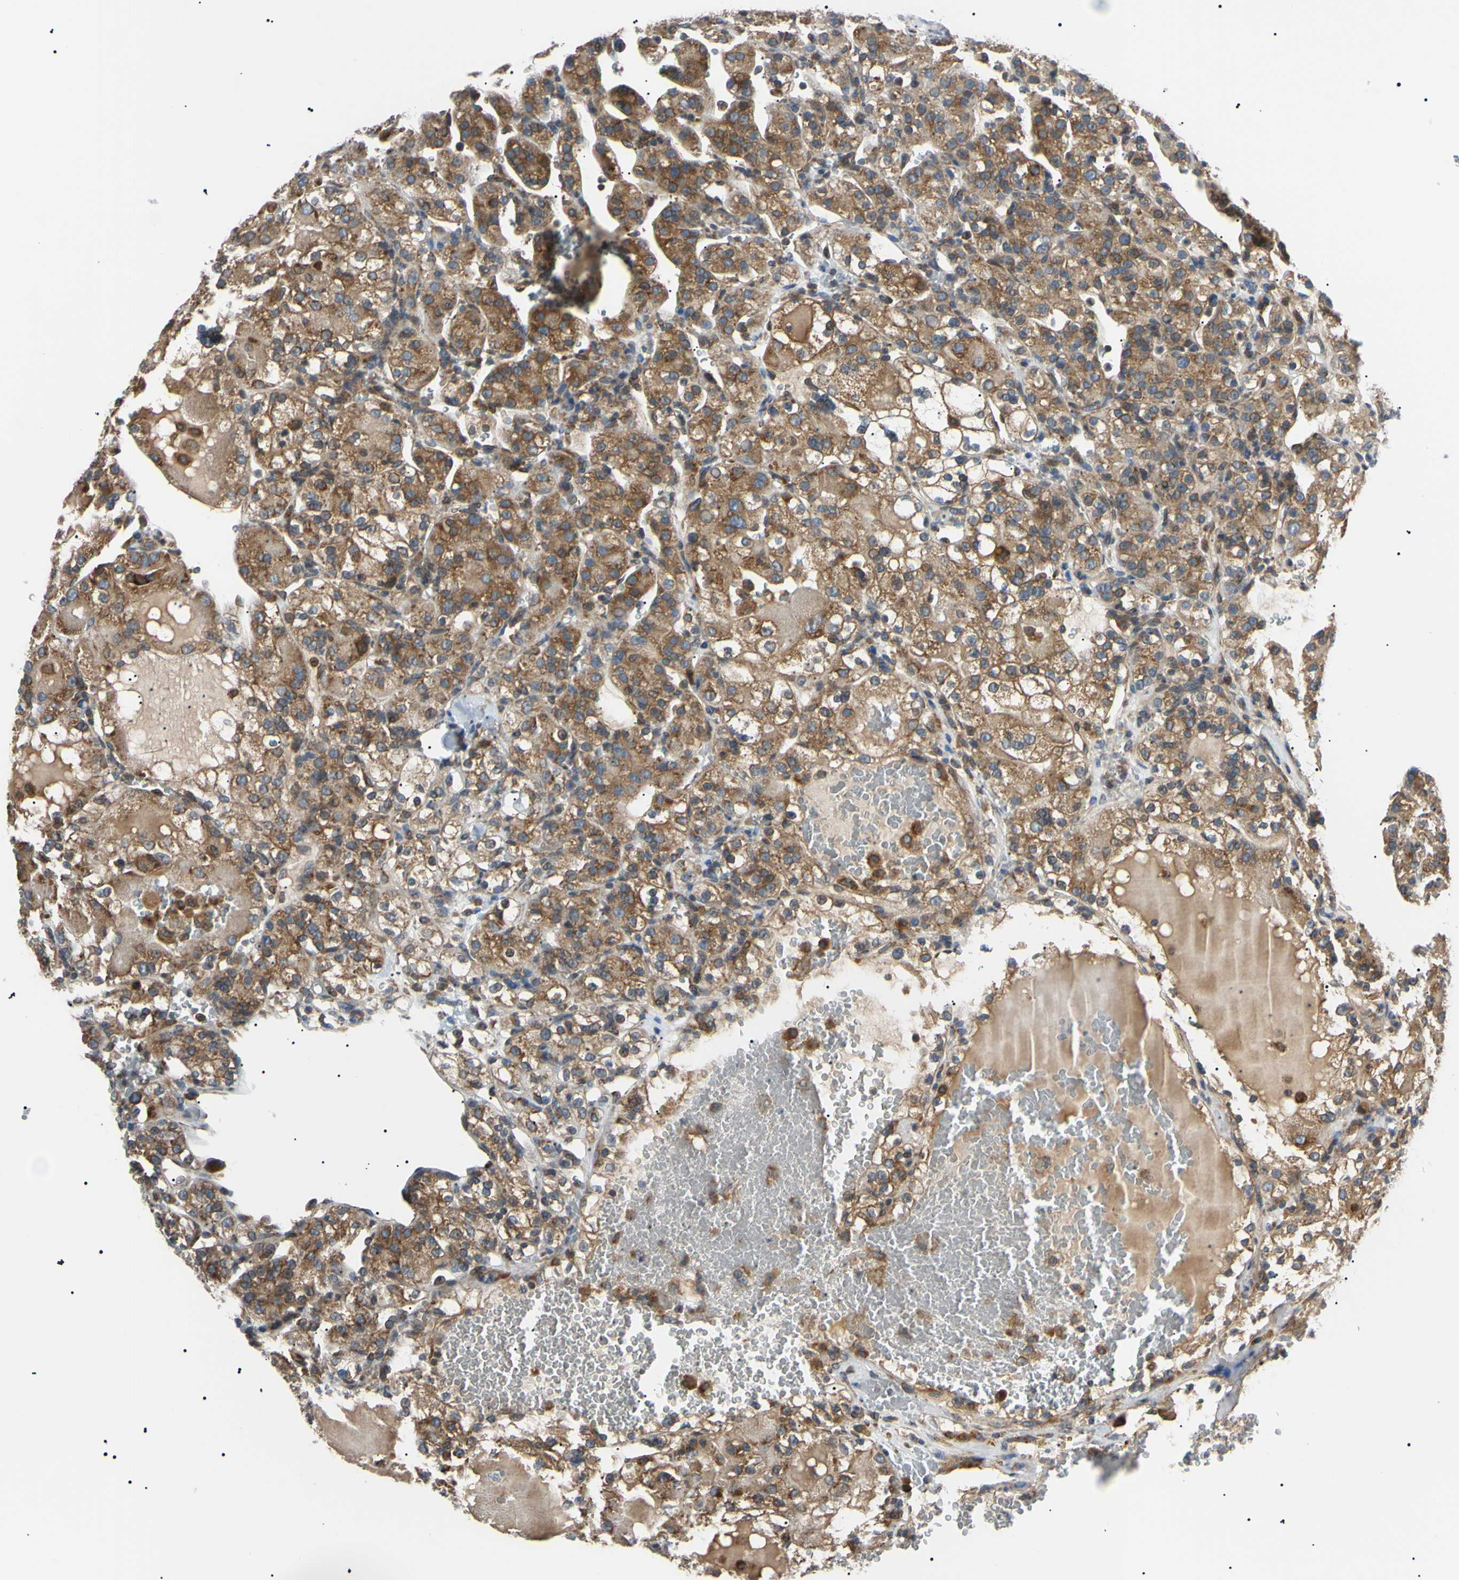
{"staining": {"intensity": "strong", "quantity": ">75%", "location": "cytoplasmic/membranous"}, "tissue": "renal cancer", "cell_type": "Tumor cells", "image_type": "cancer", "snomed": [{"axis": "morphology", "description": "Normal tissue, NOS"}, {"axis": "morphology", "description": "Adenocarcinoma, NOS"}, {"axis": "topography", "description": "Kidney"}], "caption": "Protein analysis of adenocarcinoma (renal) tissue shows strong cytoplasmic/membranous staining in approximately >75% of tumor cells.", "gene": "VAPA", "patient": {"sex": "male", "age": 61}}